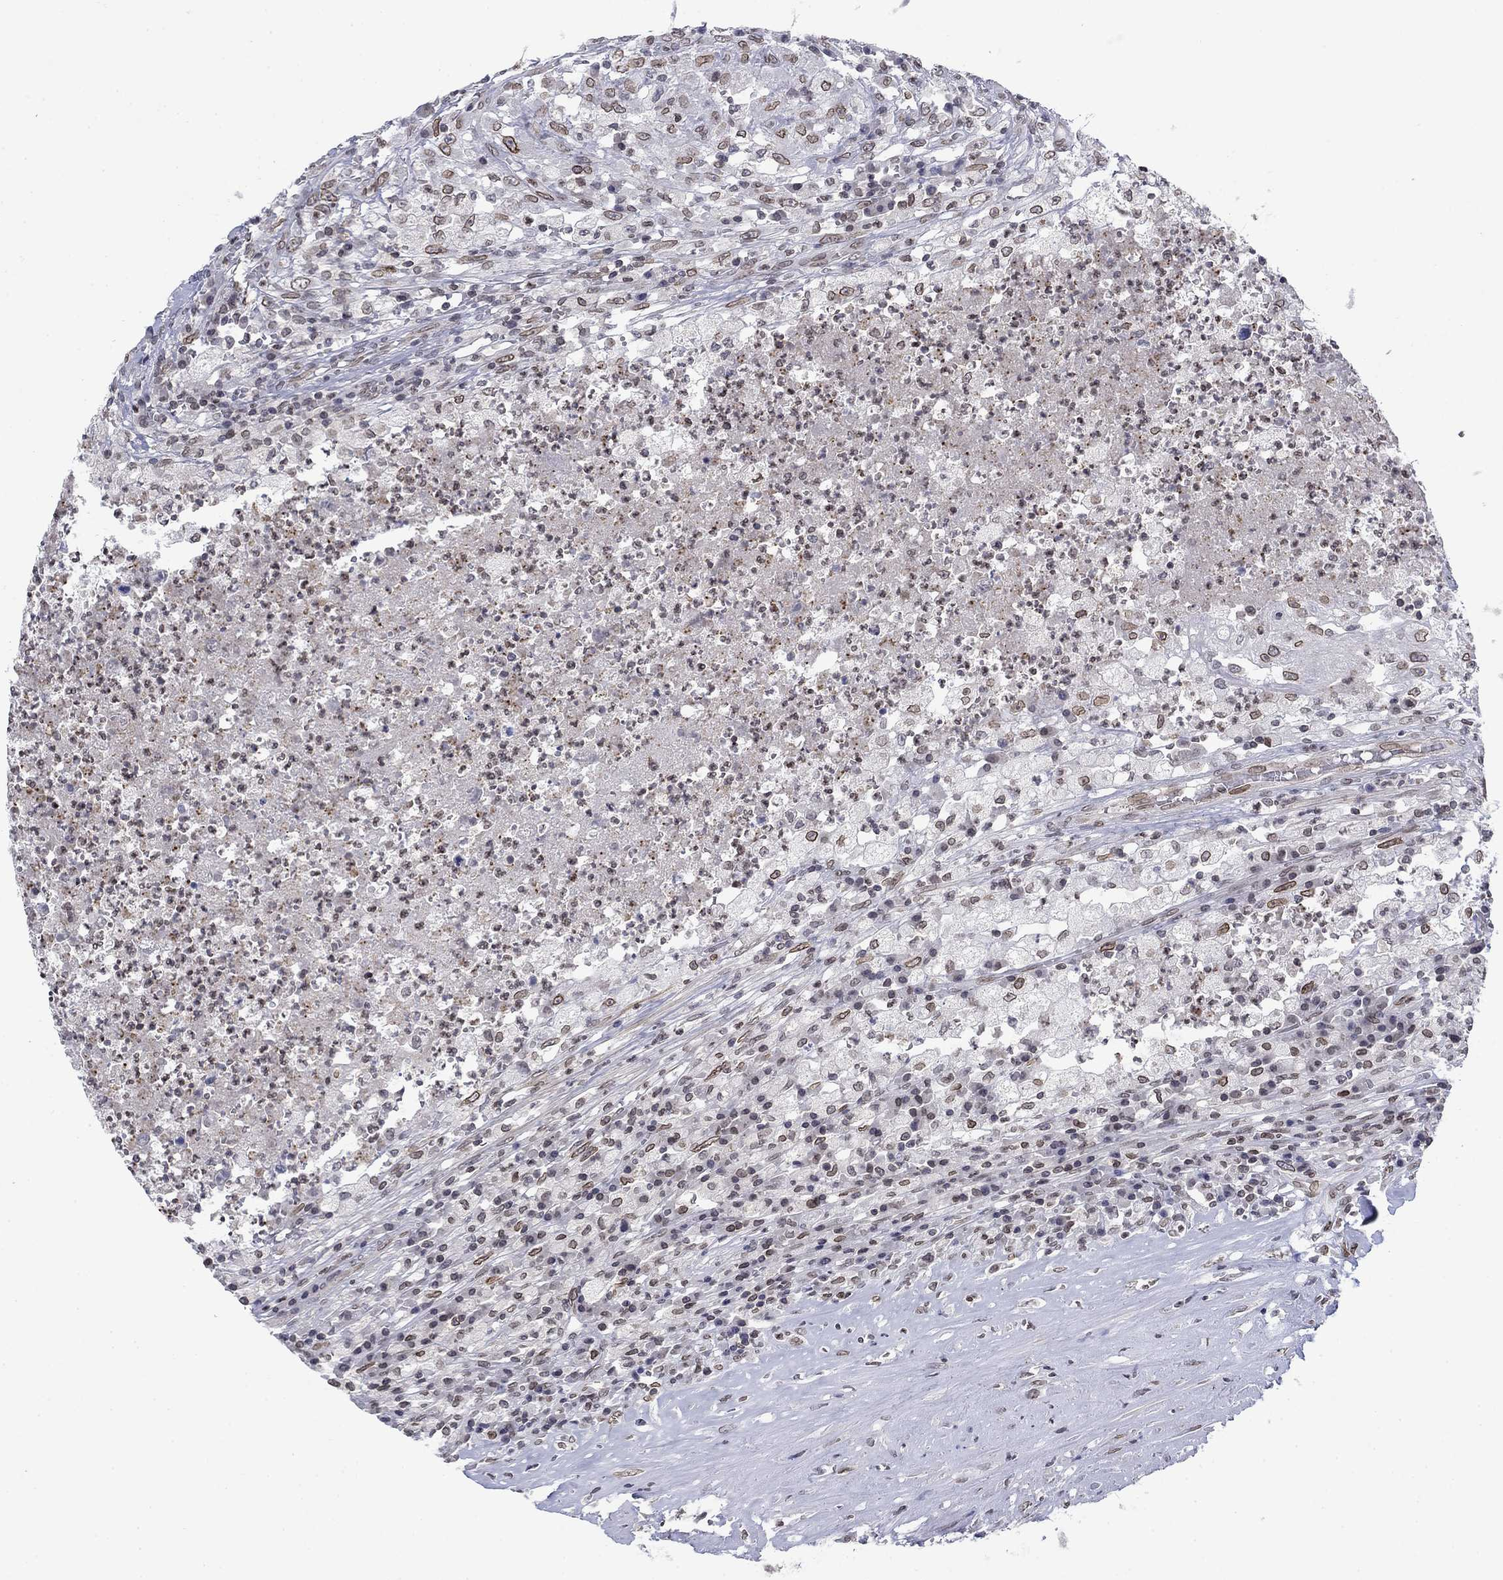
{"staining": {"intensity": "strong", "quantity": "25%-75%", "location": "cytoplasmic/membranous,nuclear"}, "tissue": "testis cancer", "cell_type": "Tumor cells", "image_type": "cancer", "snomed": [{"axis": "morphology", "description": "Necrosis, NOS"}, {"axis": "morphology", "description": "Carcinoma, Embryonal, NOS"}, {"axis": "topography", "description": "Testis"}], "caption": "There is high levels of strong cytoplasmic/membranous and nuclear staining in tumor cells of testis cancer, as demonstrated by immunohistochemical staining (brown color).", "gene": "TOR1AIP1", "patient": {"sex": "male", "age": 19}}